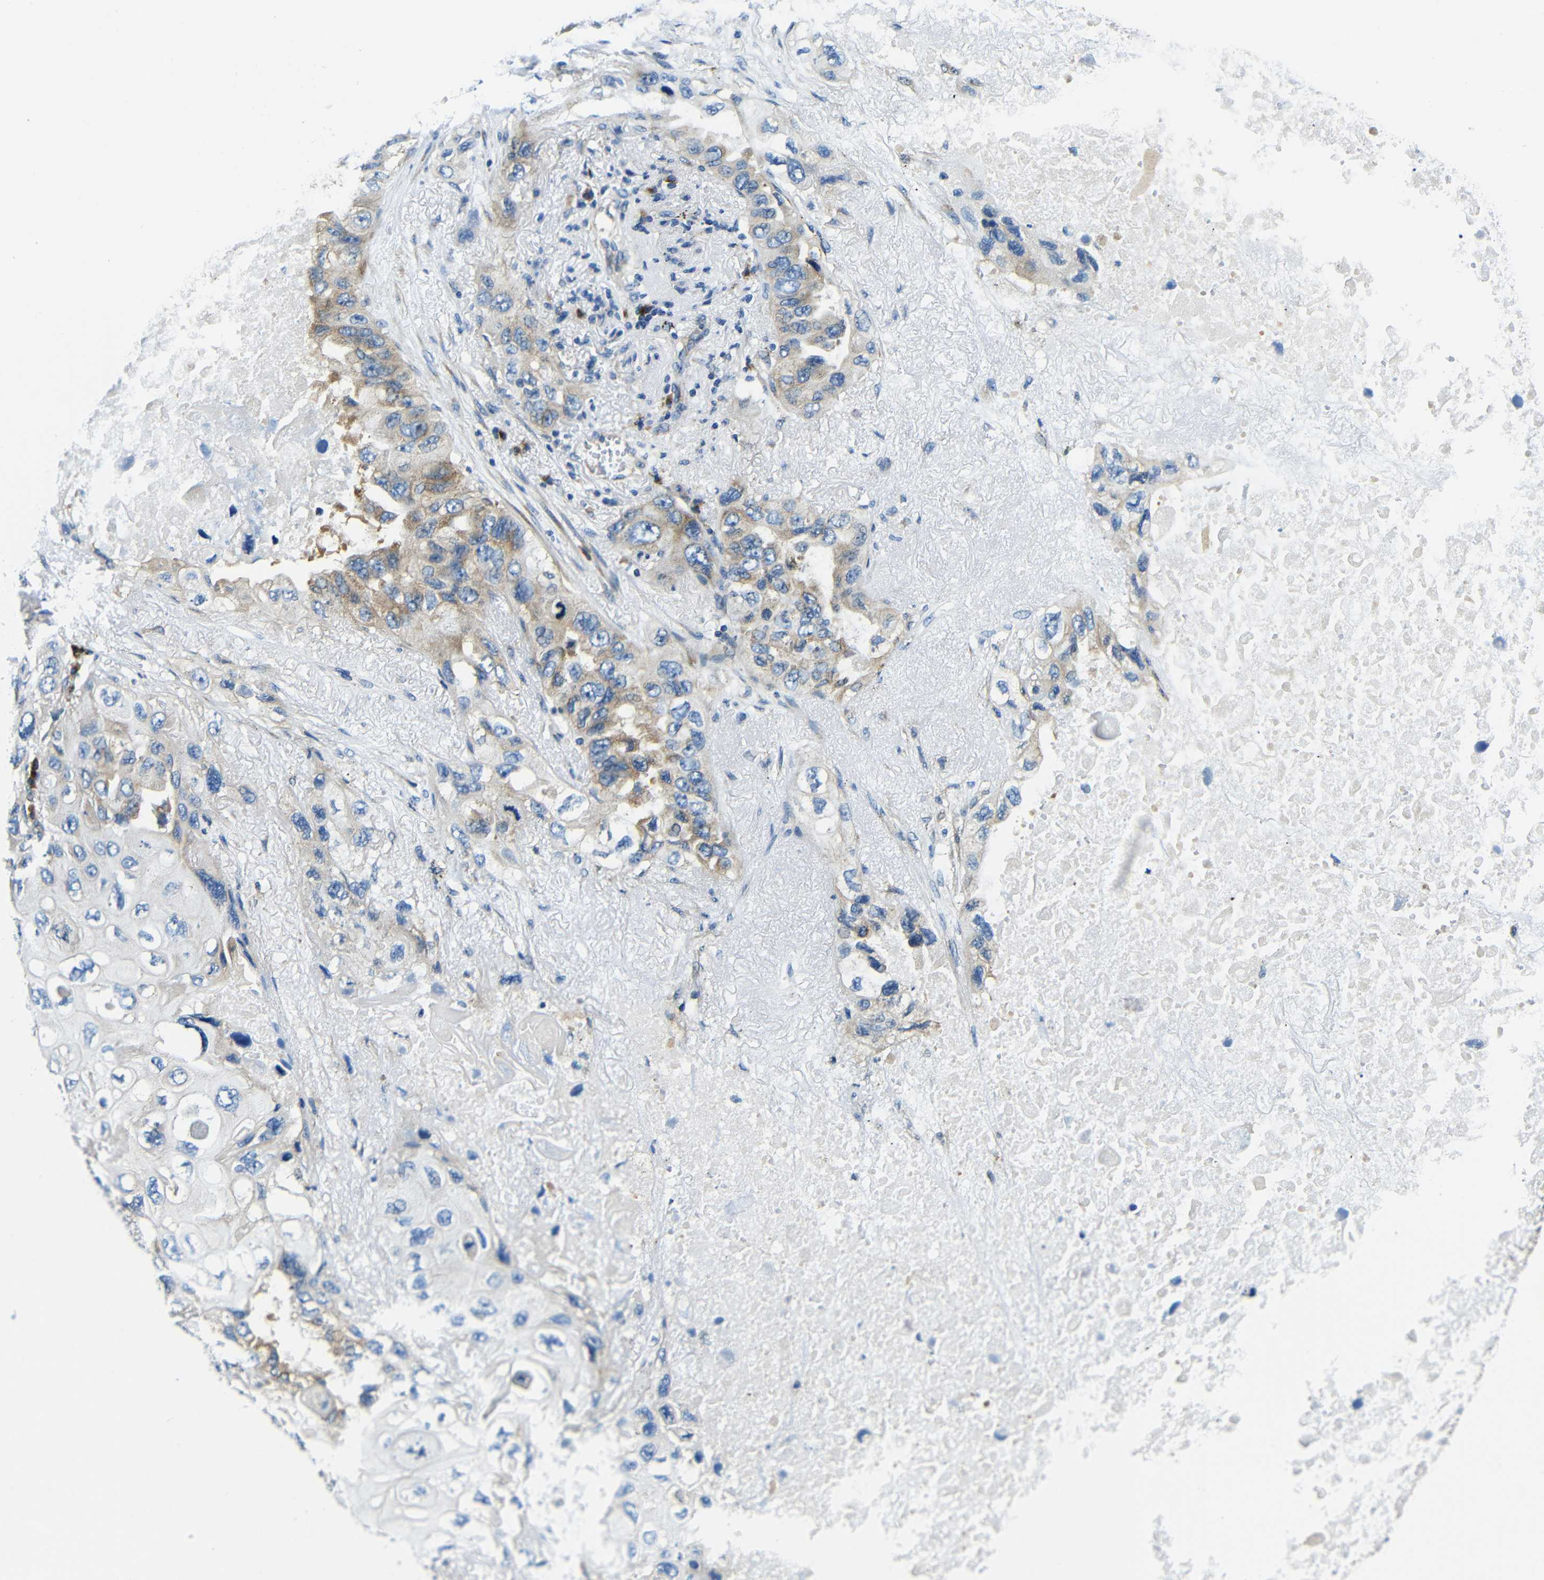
{"staining": {"intensity": "moderate", "quantity": "25%-75%", "location": "cytoplasmic/membranous"}, "tissue": "lung cancer", "cell_type": "Tumor cells", "image_type": "cancer", "snomed": [{"axis": "morphology", "description": "Squamous cell carcinoma, NOS"}, {"axis": "topography", "description": "Lung"}], "caption": "Immunohistochemistry (IHC) image of neoplastic tissue: lung cancer (squamous cell carcinoma) stained using immunohistochemistry (IHC) shows medium levels of moderate protein expression localized specifically in the cytoplasmic/membranous of tumor cells, appearing as a cytoplasmic/membranous brown color.", "gene": "USO1", "patient": {"sex": "female", "age": 73}}